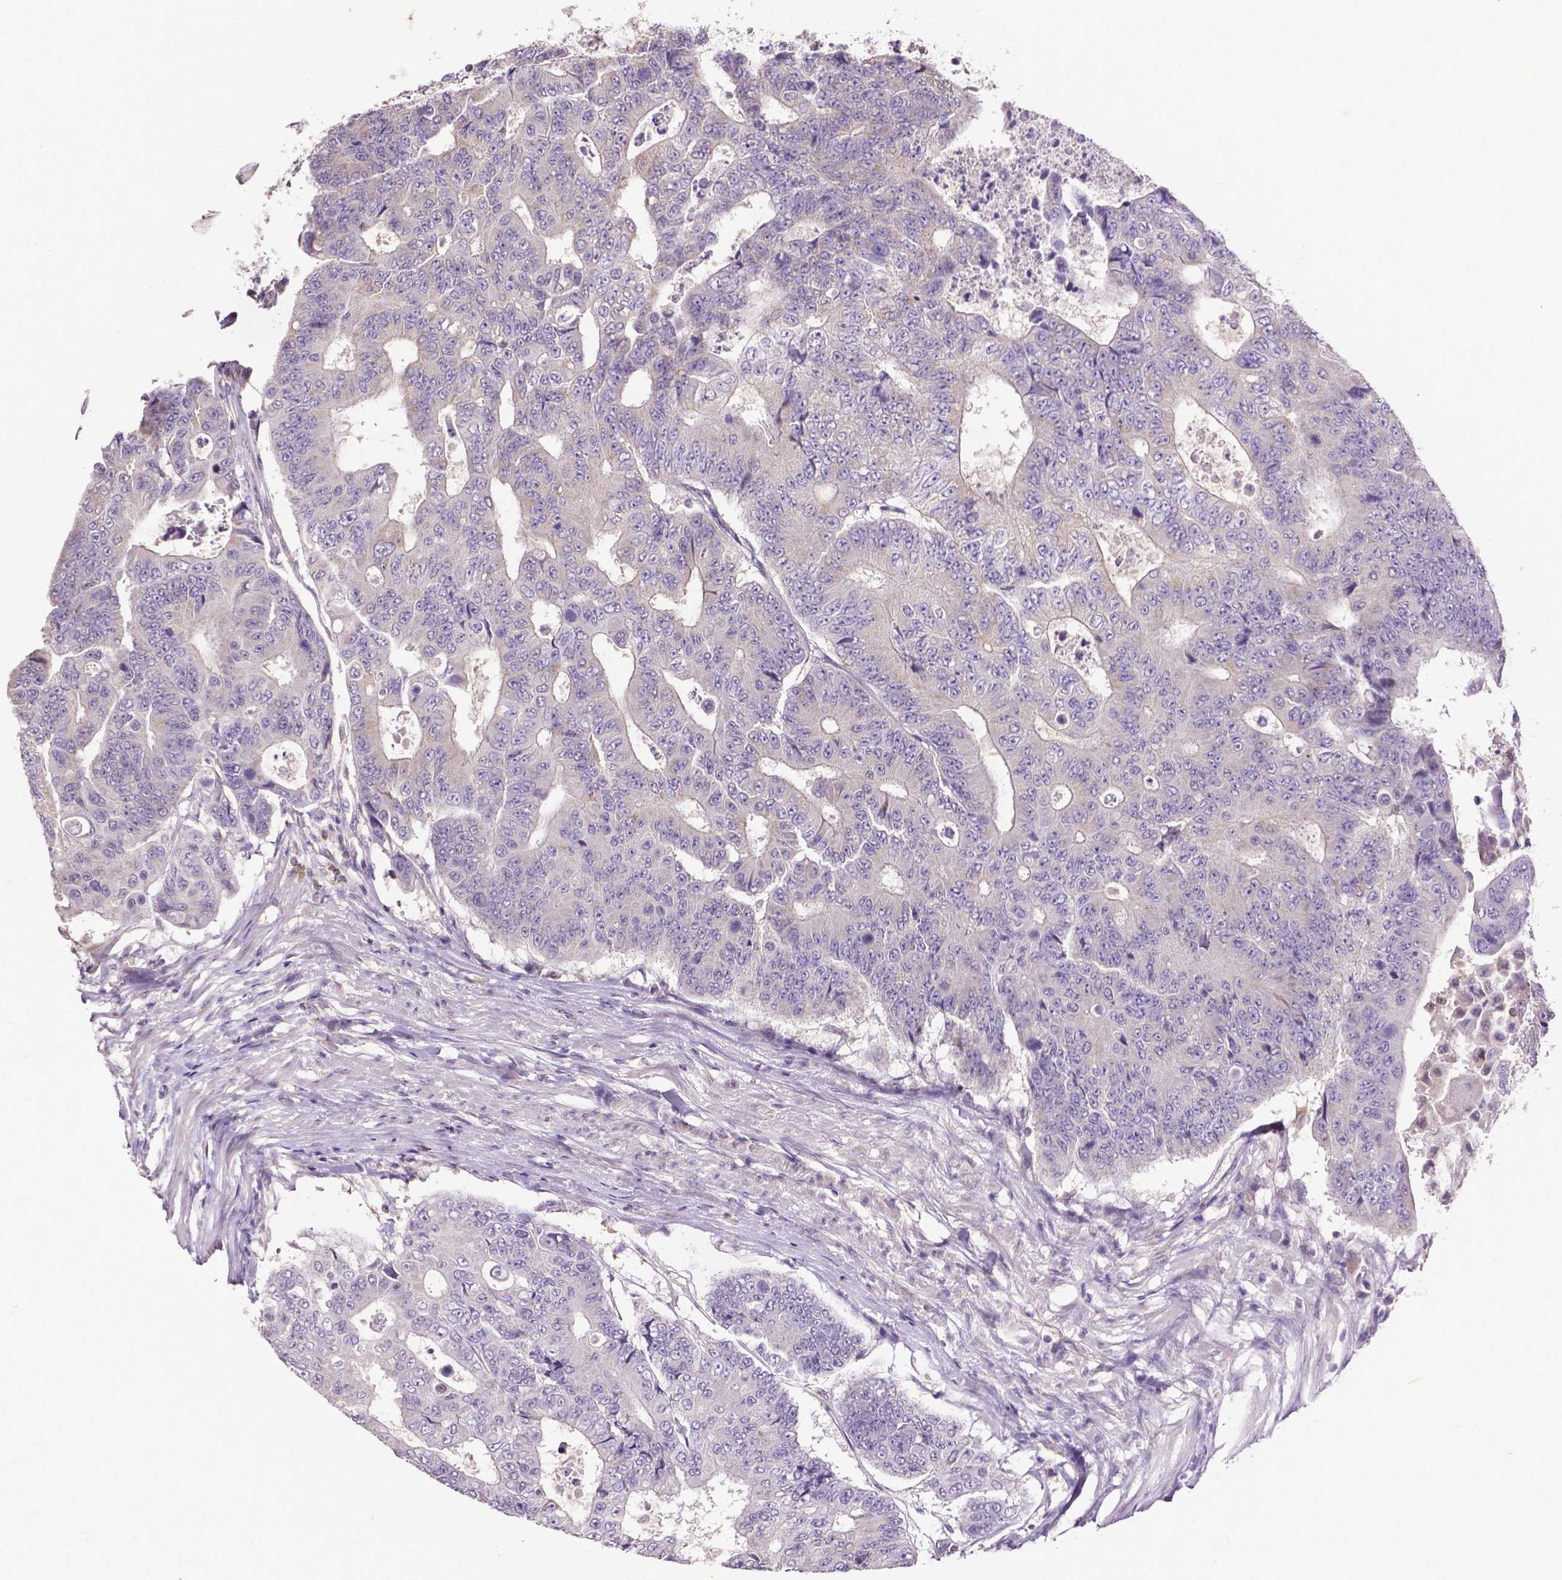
{"staining": {"intensity": "negative", "quantity": "none", "location": "none"}, "tissue": "colorectal cancer", "cell_type": "Tumor cells", "image_type": "cancer", "snomed": [{"axis": "morphology", "description": "Adenocarcinoma, NOS"}, {"axis": "topography", "description": "Colon"}], "caption": "The photomicrograph reveals no significant positivity in tumor cells of colorectal adenocarcinoma. Nuclei are stained in blue.", "gene": "MCL1", "patient": {"sex": "female", "age": 48}}